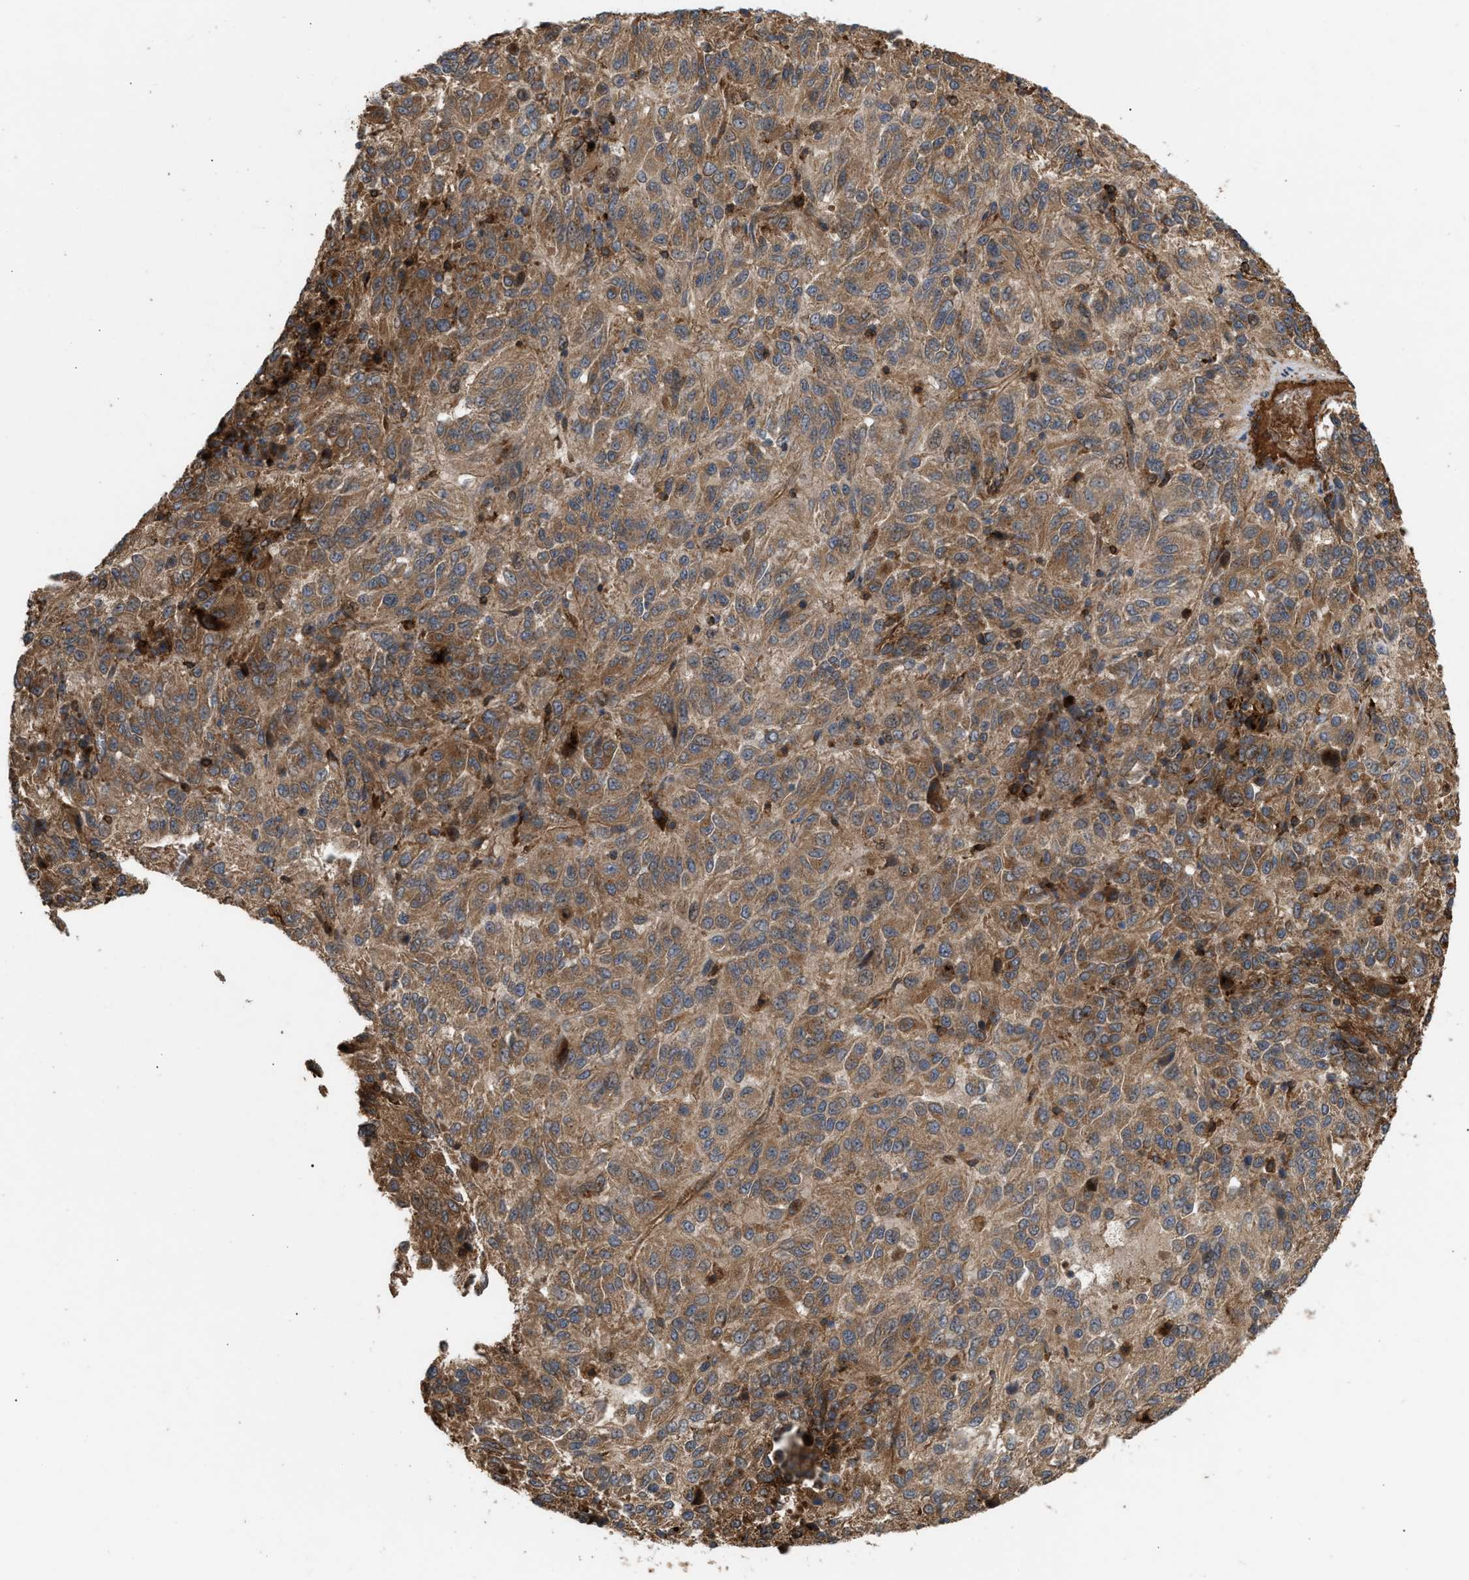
{"staining": {"intensity": "moderate", "quantity": ">75%", "location": "cytoplasmic/membranous"}, "tissue": "melanoma", "cell_type": "Tumor cells", "image_type": "cancer", "snomed": [{"axis": "morphology", "description": "Malignant melanoma, Metastatic site"}, {"axis": "topography", "description": "Lung"}], "caption": "Malignant melanoma (metastatic site) tissue exhibits moderate cytoplasmic/membranous staining in approximately >75% of tumor cells, visualized by immunohistochemistry. (Brightfield microscopy of DAB IHC at high magnification).", "gene": "GCC1", "patient": {"sex": "male", "age": 64}}